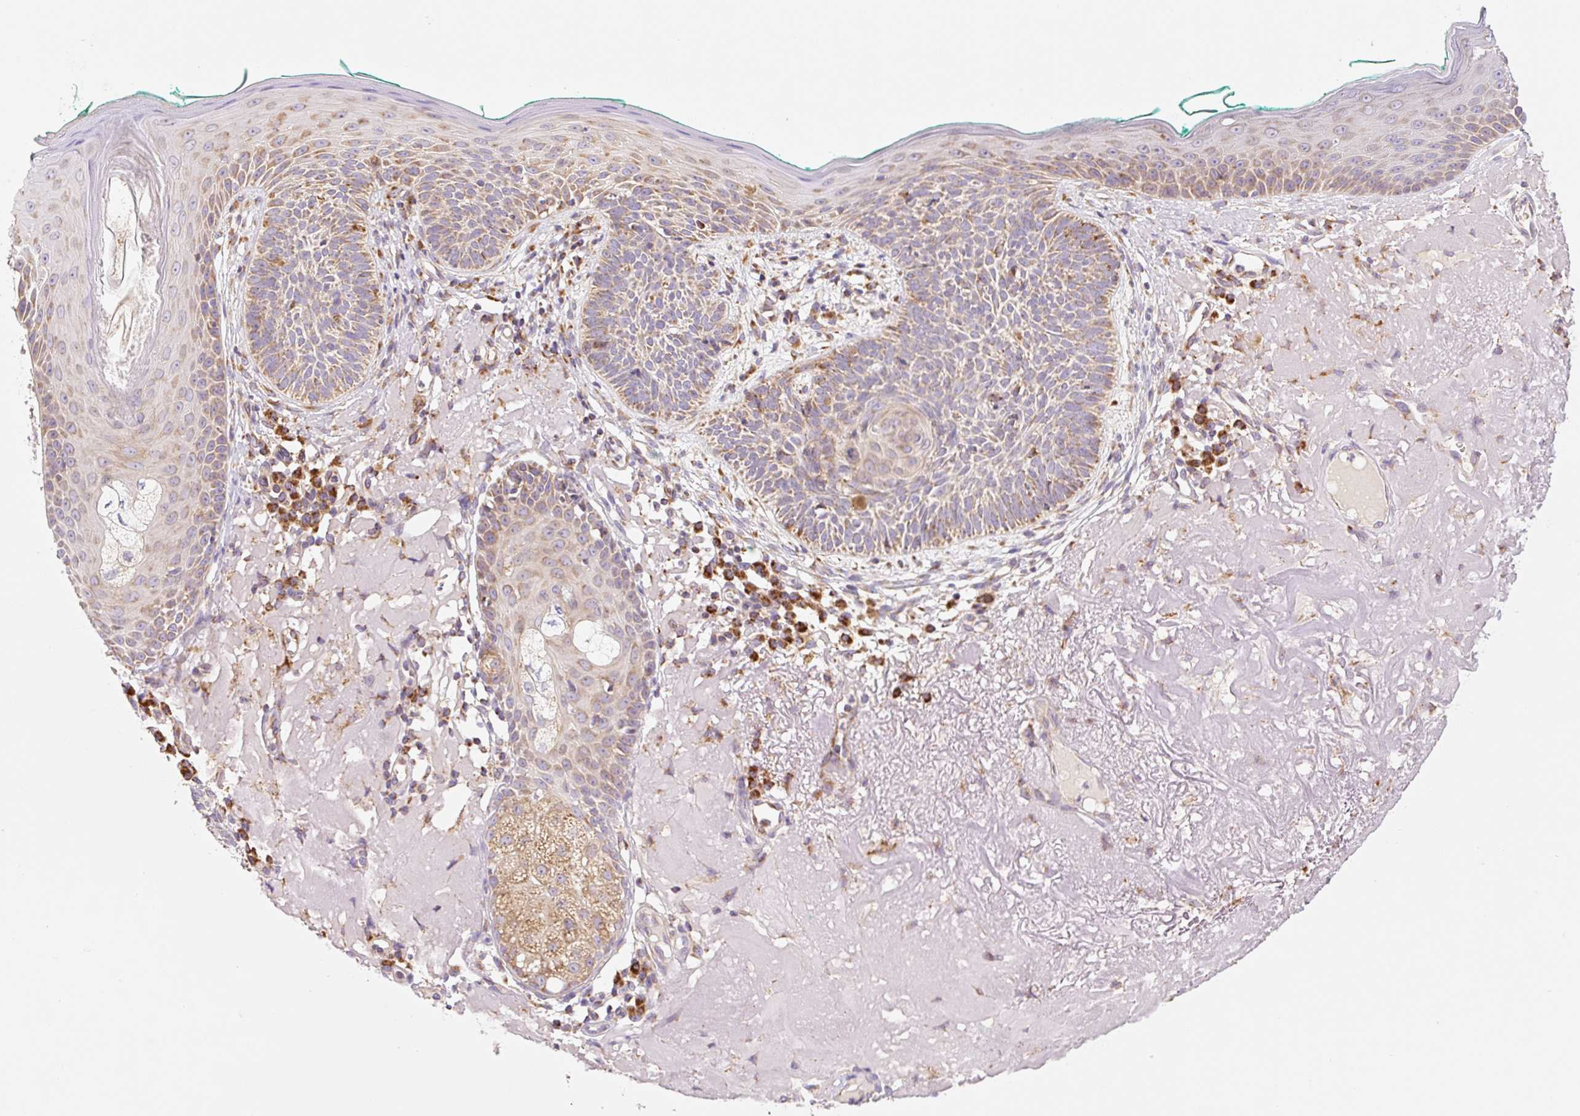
{"staining": {"intensity": "weak", "quantity": ">75%", "location": "cytoplasmic/membranous"}, "tissue": "skin cancer", "cell_type": "Tumor cells", "image_type": "cancer", "snomed": [{"axis": "morphology", "description": "Basal cell carcinoma"}, {"axis": "topography", "description": "Skin"}], "caption": "Tumor cells demonstrate weak cytoplasmic/membranous expression in about >75% of cells in basal cell carcinoma (skin).", "gene": "GOSR2", "patient": {"sex": "male", "age": 68}}